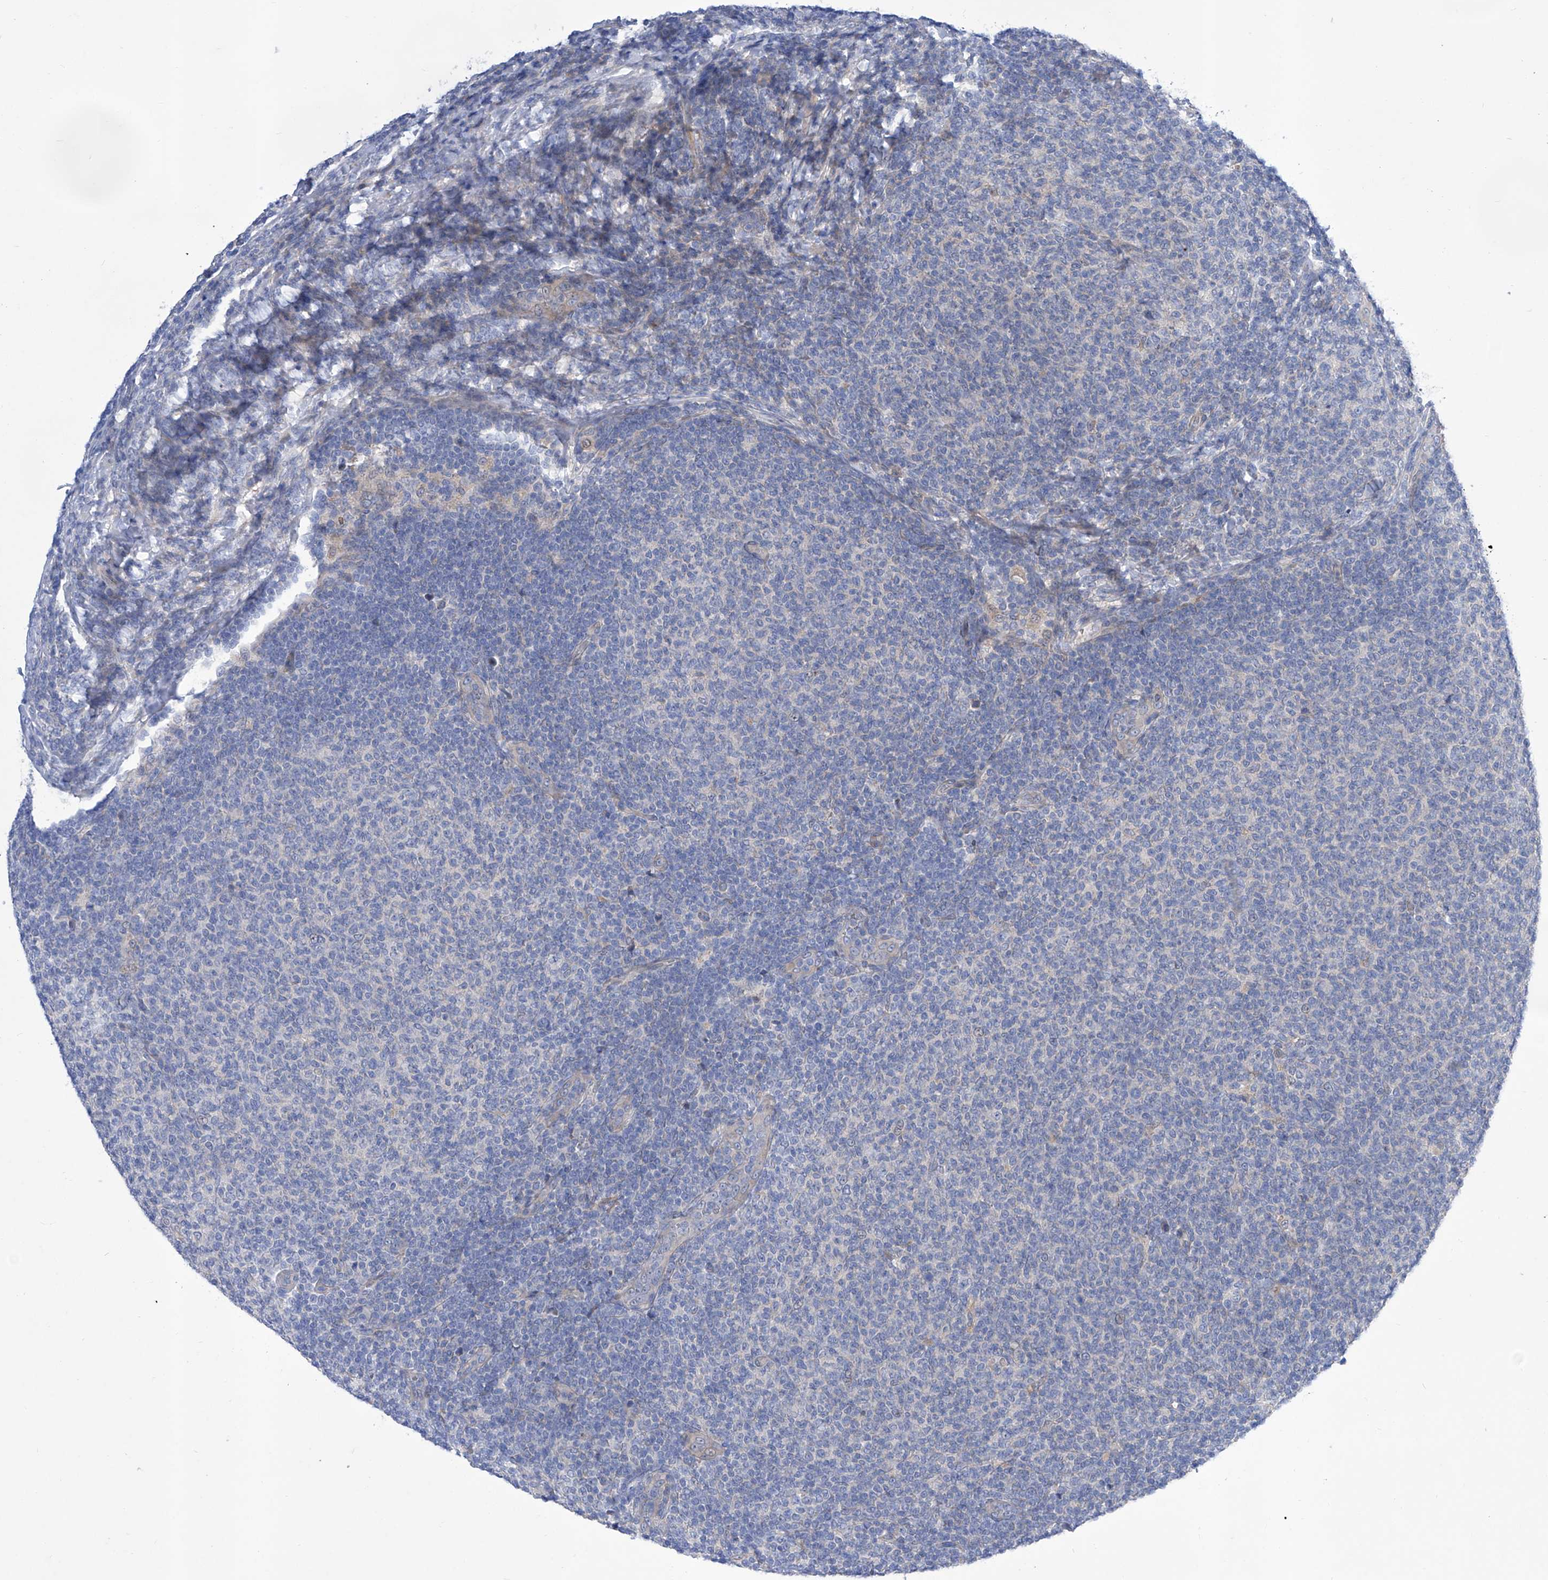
{"staining": {"intensity": "negative", "quantity": "none", "location": "none"}, "tissue": "lymphoma", "cell_type": "Tumor cells", "image_type": "cancer", "snomed": [{"axis": "morphology", "description": "Malignant lymphoma, non-Hodgkin's type, Low grade"}, {"axis": "topography", "description": "Lymph node"}], "caption": "Immunohistochemistry photomicrograph of lymphoma stained for a protein (brown), which shows no positivity in tumor cells. Nuclei are stained in blue.", "gene": "SRBD1", "patient": {"sex": "male", "age": 66}}